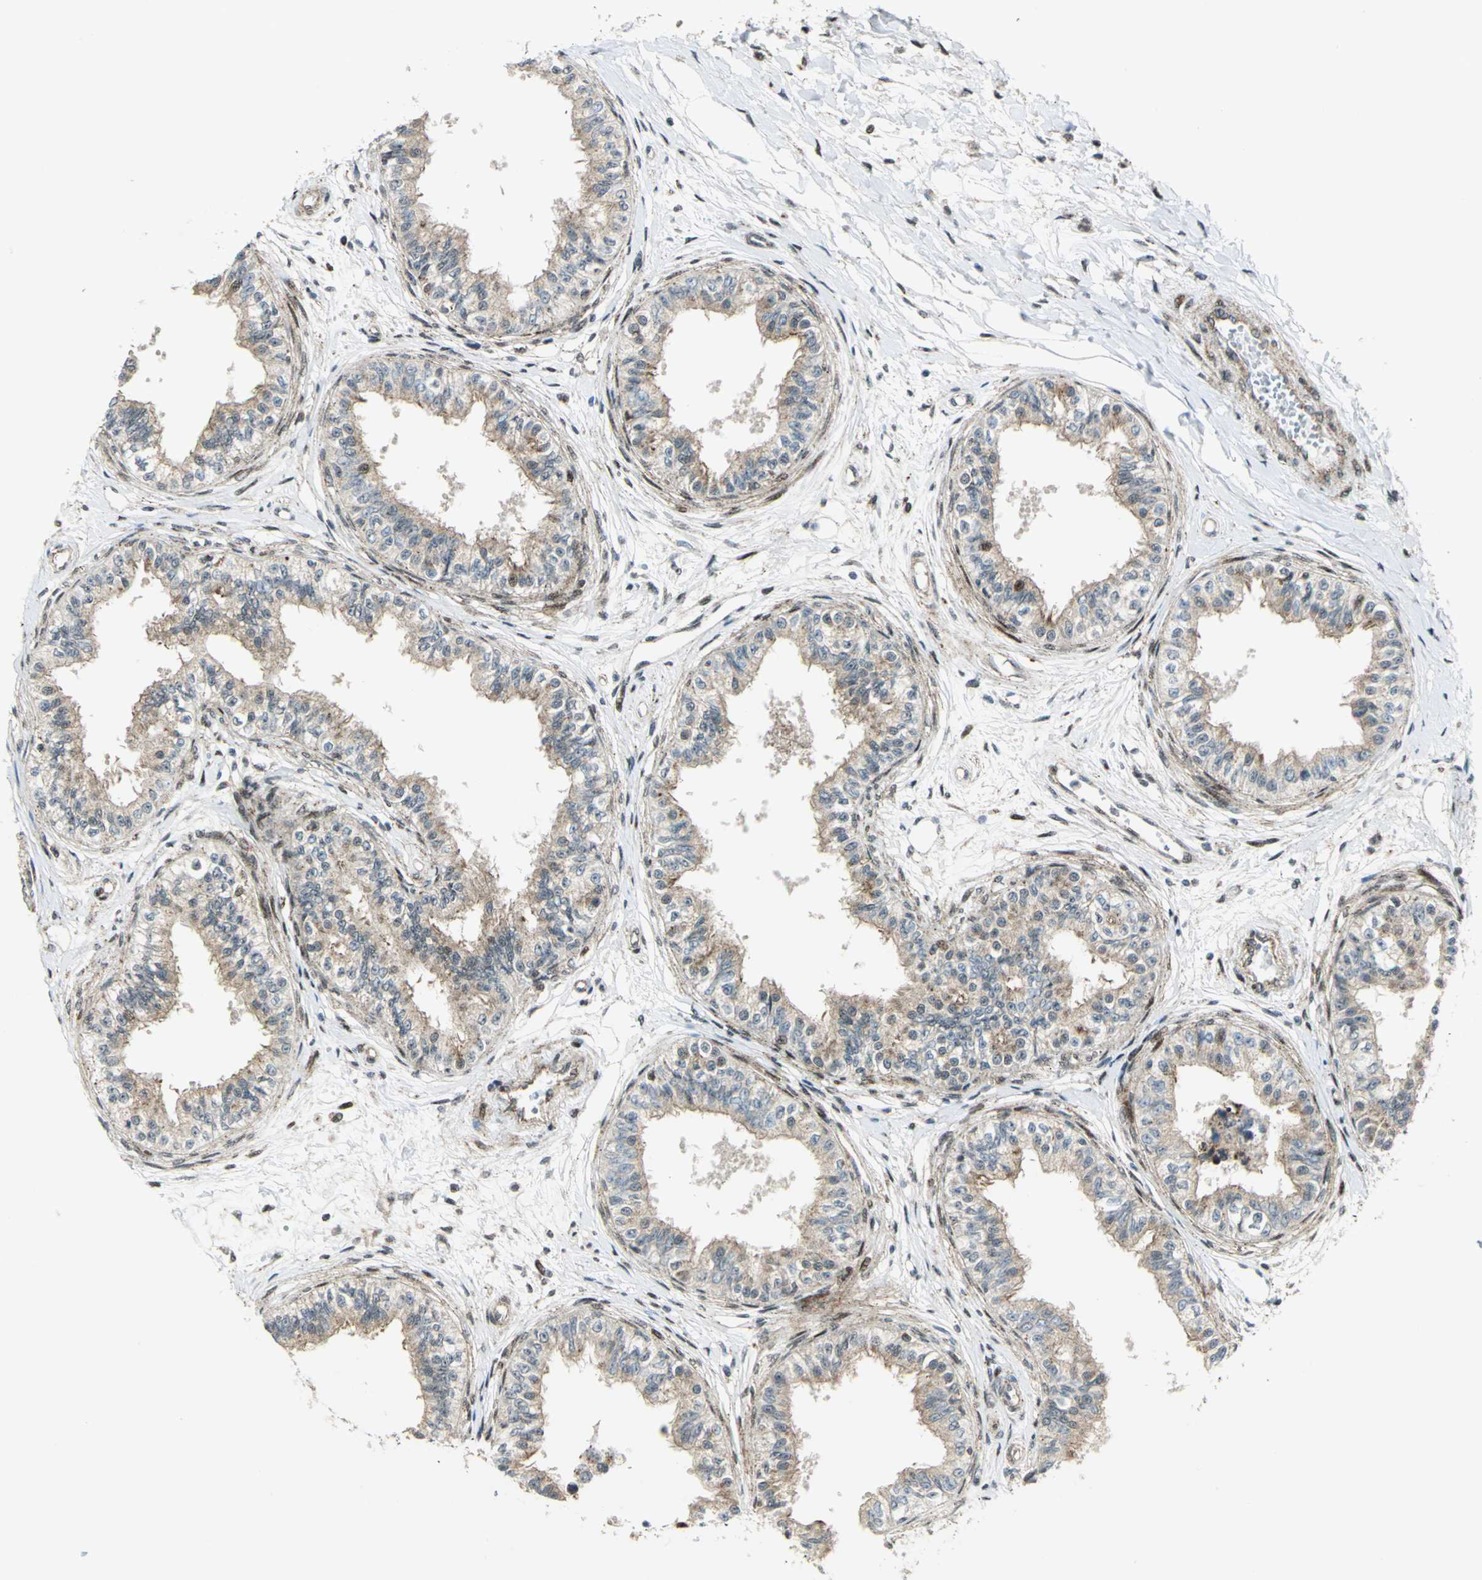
{"staining": {"intensity": "moderate", "quantity": ">75%", "location": "cytoplasmic/membranous"}, "tissue": "epididymis", "cell_type": "Glandular cells", "image_type": "normal", "snomed": [{"axis": "morphology", "description": "Normal tissue, NOS"}, {"axis": "morphology", "description": "Adenocarcinoma, metastatic, NOS"}, {"axis": "topography", "description": "Testis"}, {"axis": "topography", "description": "Epididymis"}], "caption": "Protein expression analysis of benign human epididymis reveals moderate cytoplasmic/membranous expression in approximately >75% of glandular cells.", "gene": "ATP6V1A", "patient": {"sex": "male", "age": 26}}